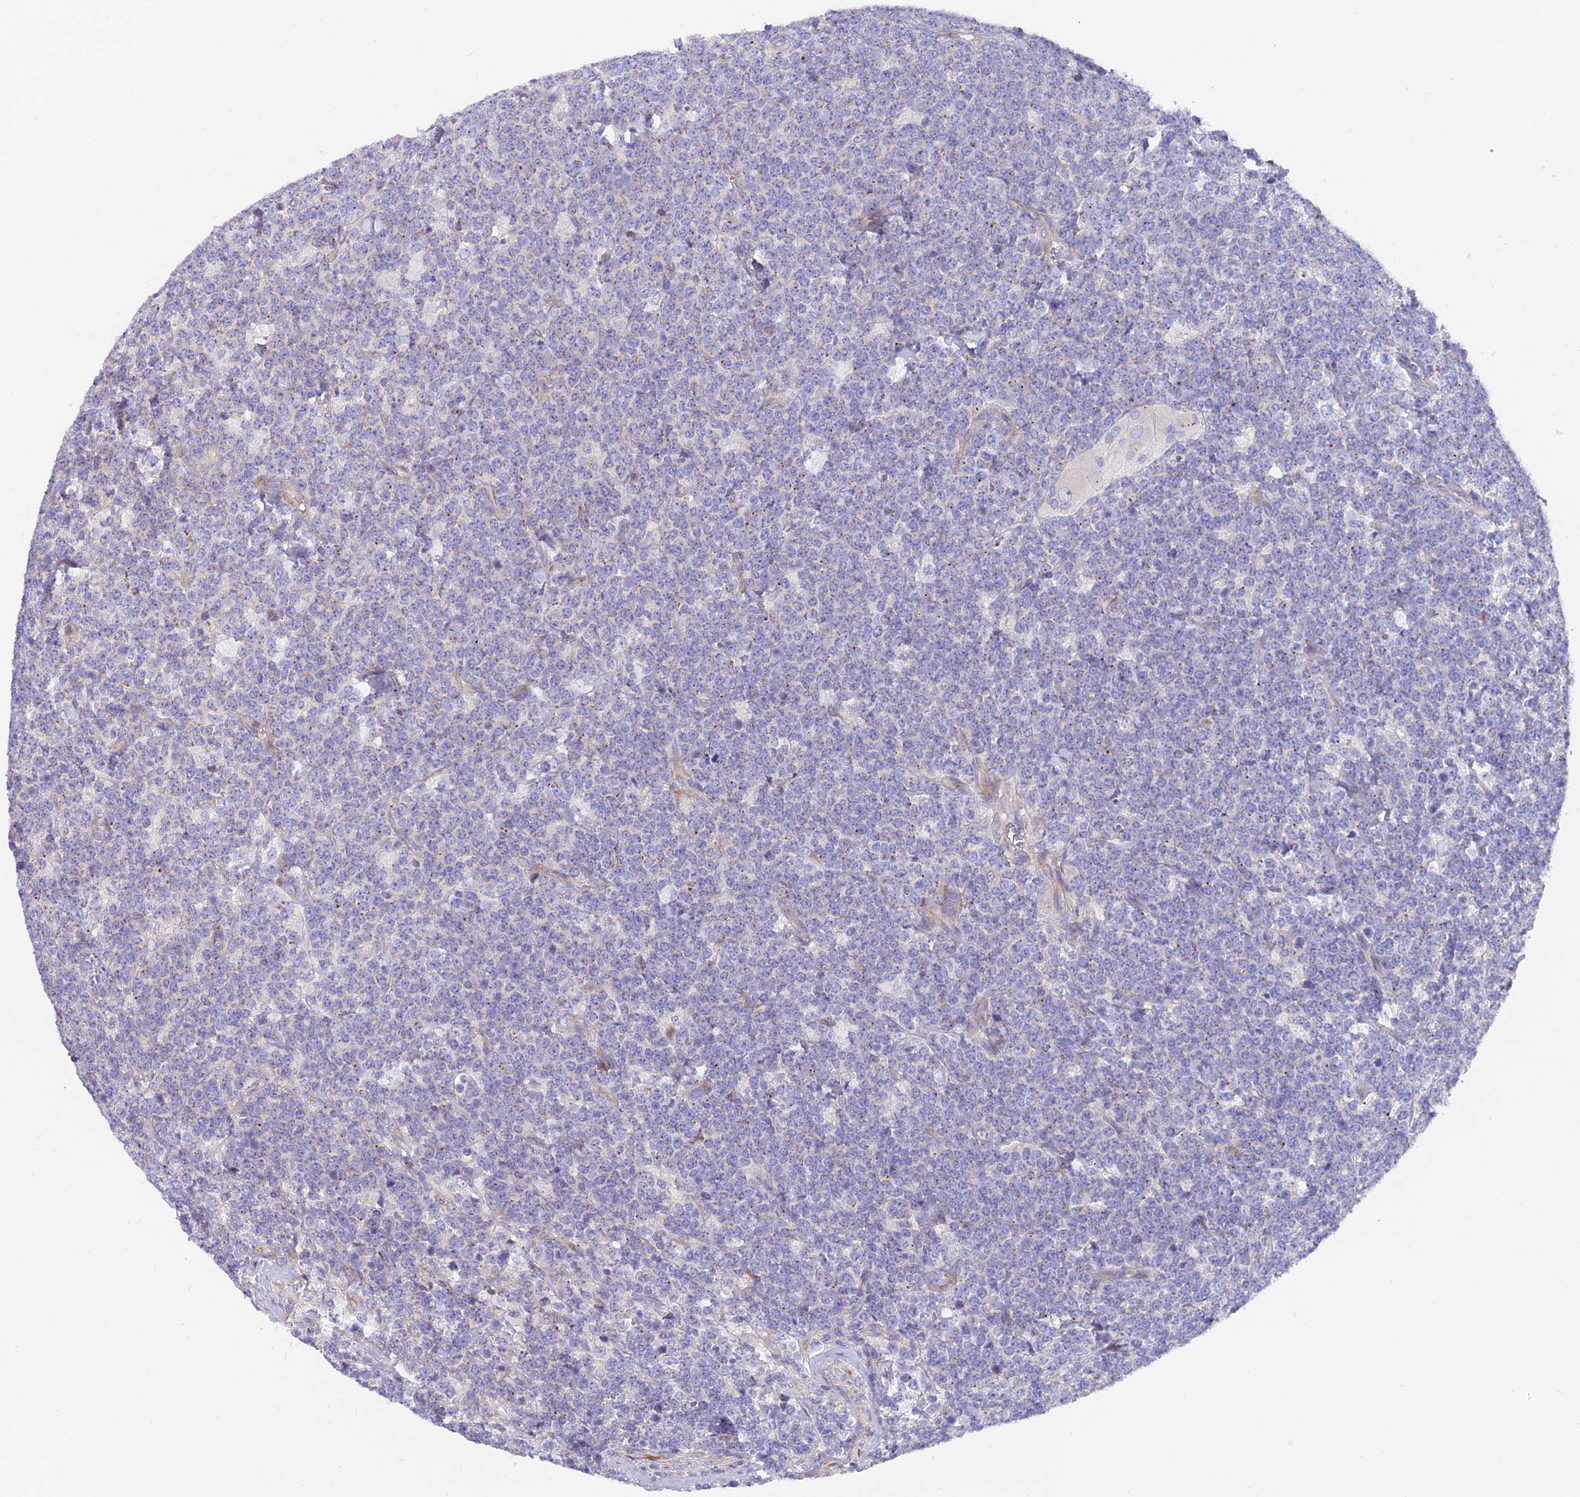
{"staining": {"intensity": "negative", "quantity": "none", "location": "none"}, "tissue": "lymphoma", "cell_type": "Tumor cells", "image_type": "cancer", "snomed": [{"axis": "morphology", "description": "Malignant lymphoma, non-Hodgkin's type, High grade"}, {"axis": "topography", "description": "Small intestine"}], "caption": "A photomicrograph of human lymphoma is negative for staining in tumor cells. The staining was performed using DAB (3,3'-diaminobenzidine) to visualize the protein expression in brown, while the nuclei were stained in blue with hematoxylin (Magnification: 20x).", "gene": "MVB12A", "patient": {"sex": "male", "age": 8}}